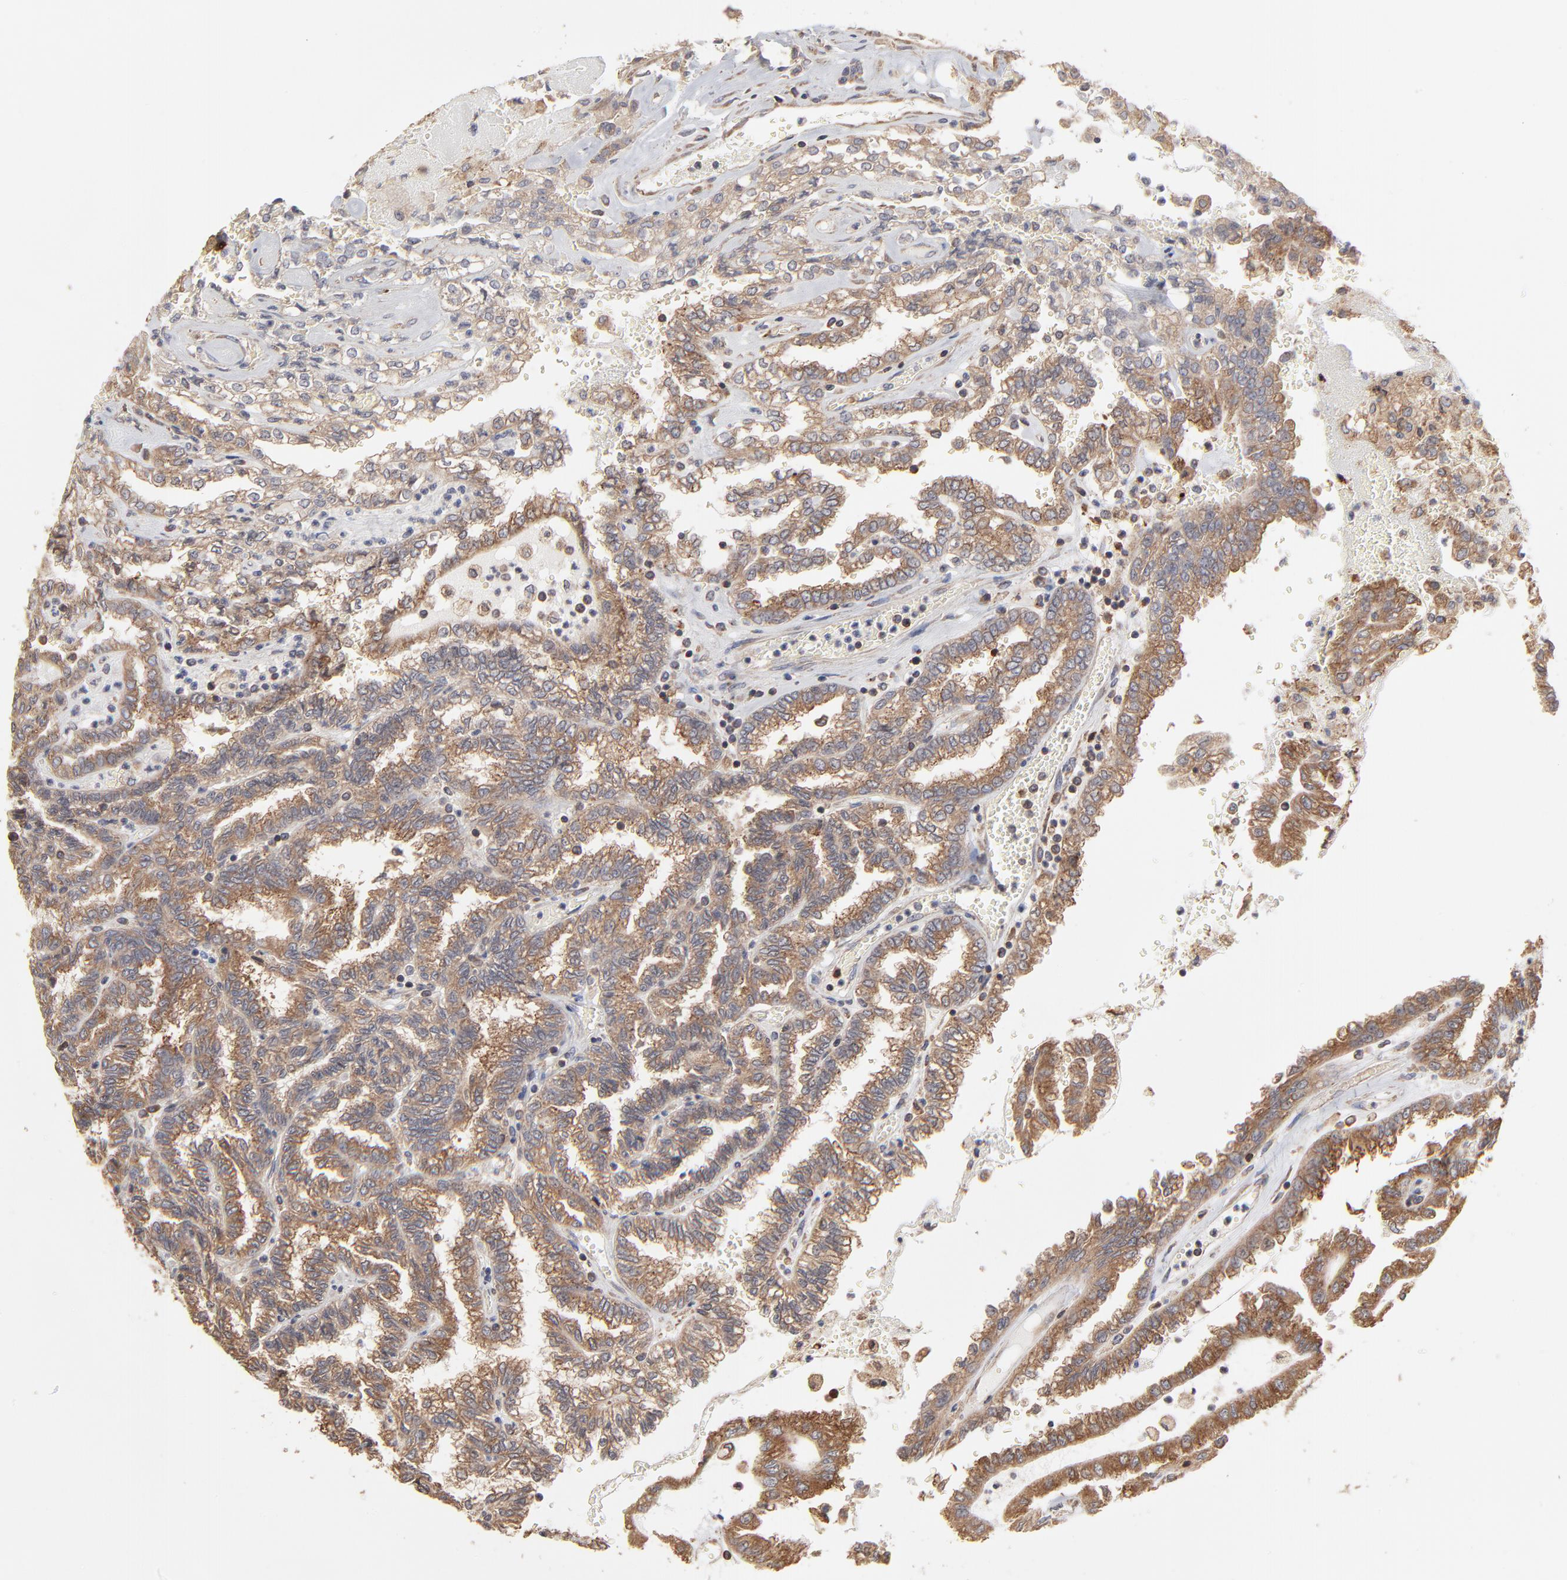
{"staining": {"intensity": "moderate", "quantity": ">75%", "location": "cytoplasmic/membranous"}, "tissue": "renal cancer", "cell_type": "Tumor cells", "image_type": "cancer", "snomed": [{"axis": "morphology", "description": "Inflammation, NOS"}, {"axis": "morphology", "description": "Adenocarcinoma, NOS"}, {"axis": "topography", "description": "Kidney"}], "caption": "This is an image of immunohistochemistry staining of renal cancer (adenocarcinoma), which shows moderate expression in the cytoplasmic/membranous of tumor cells.", "gene": "RNF213", "patient": {"sex": "male", "age": 68}}